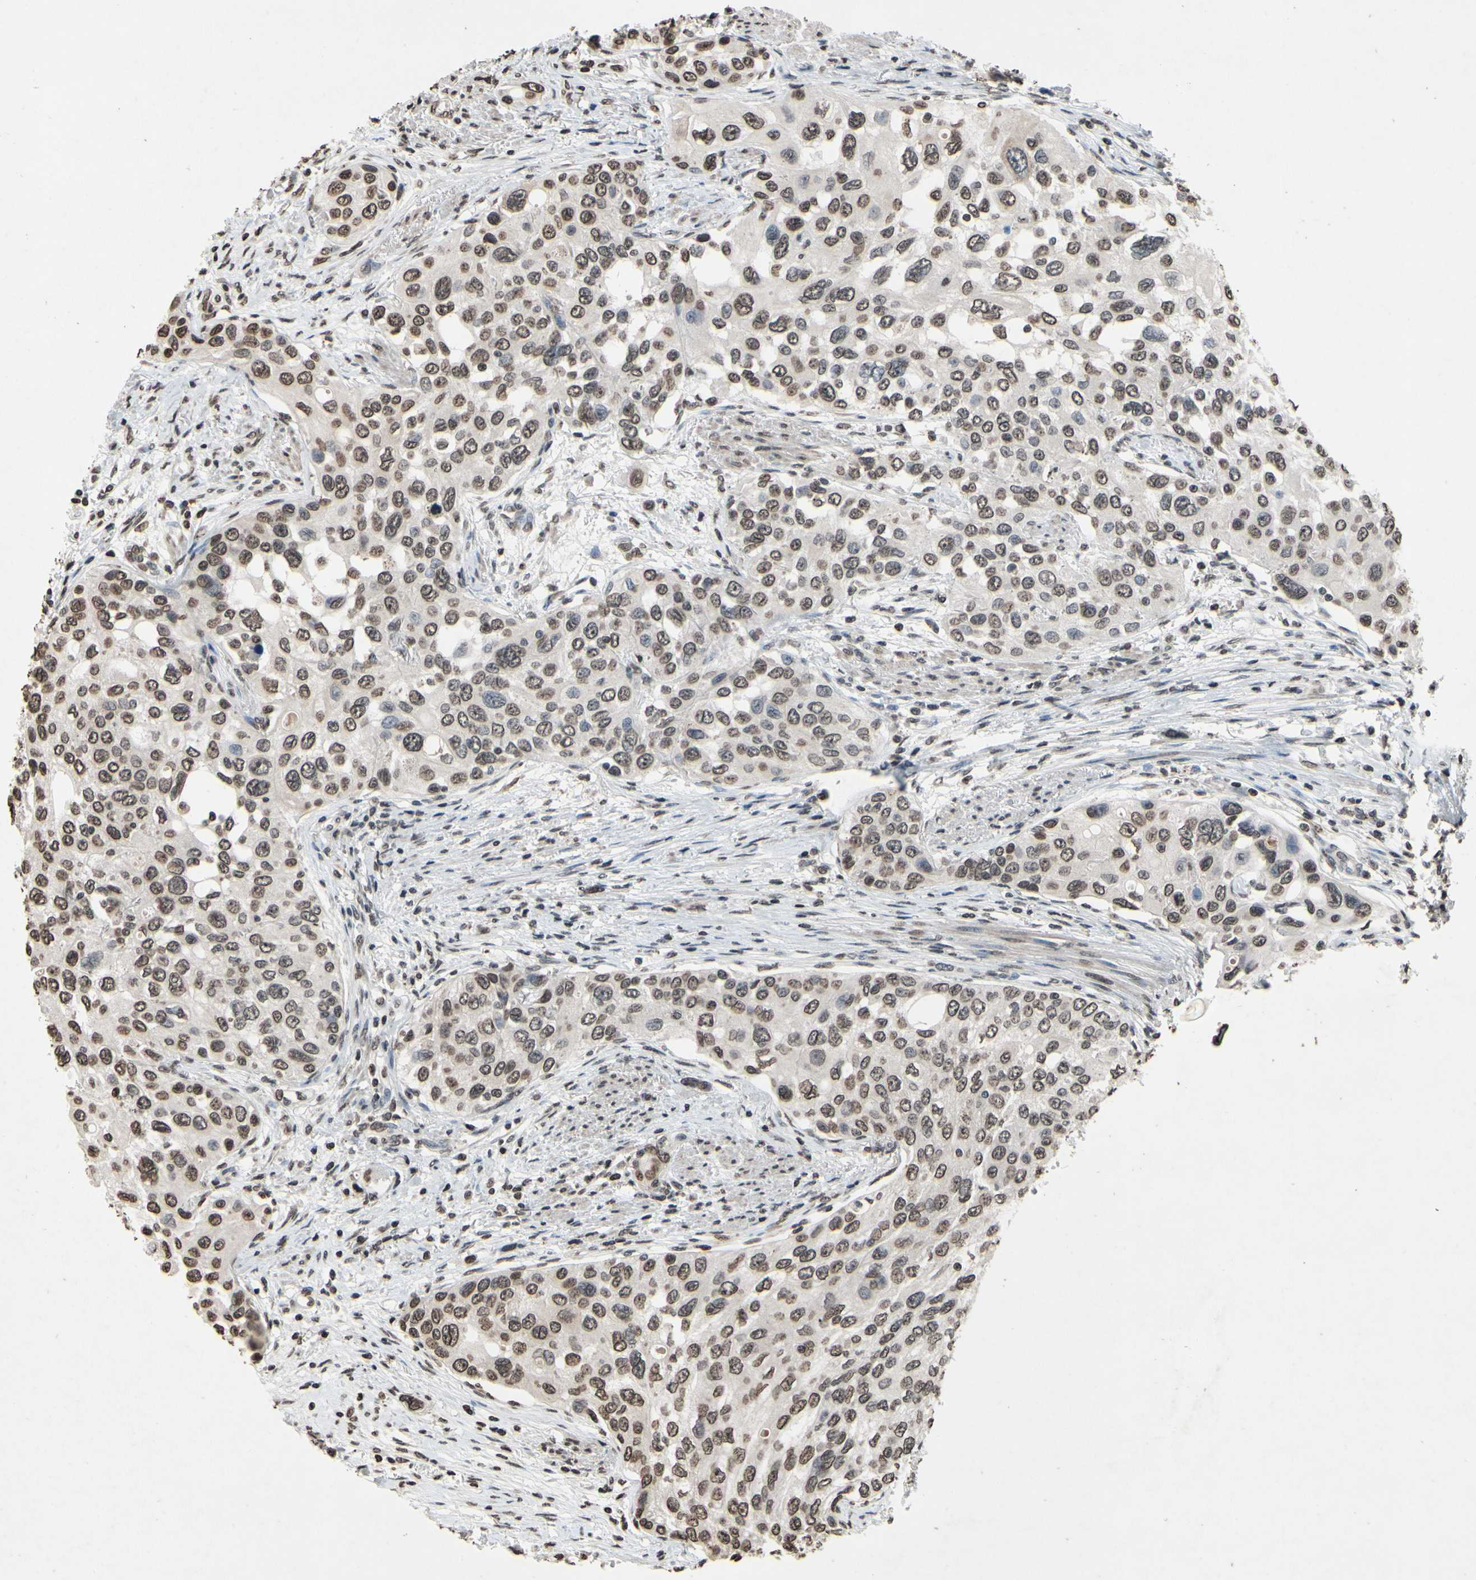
{"staining": {"intensity": "negative", "quantity": "none", "location": "none"}, "tissue": "urothelial cancer", "cell_type": "Tumor cells", "image_type": "cancer", "snomed": [{"axis": "morphology", "description": "Urothelial carcinoma, High grade"}, {"axis": "topography", "description": "Urinary bladder"}], "caption": "Immunohistochemistry of human urothelial cancer shows no positivity in tumor cells.", "gene": "HIPK2", "patient": {"sex": "female", "age": 56}}